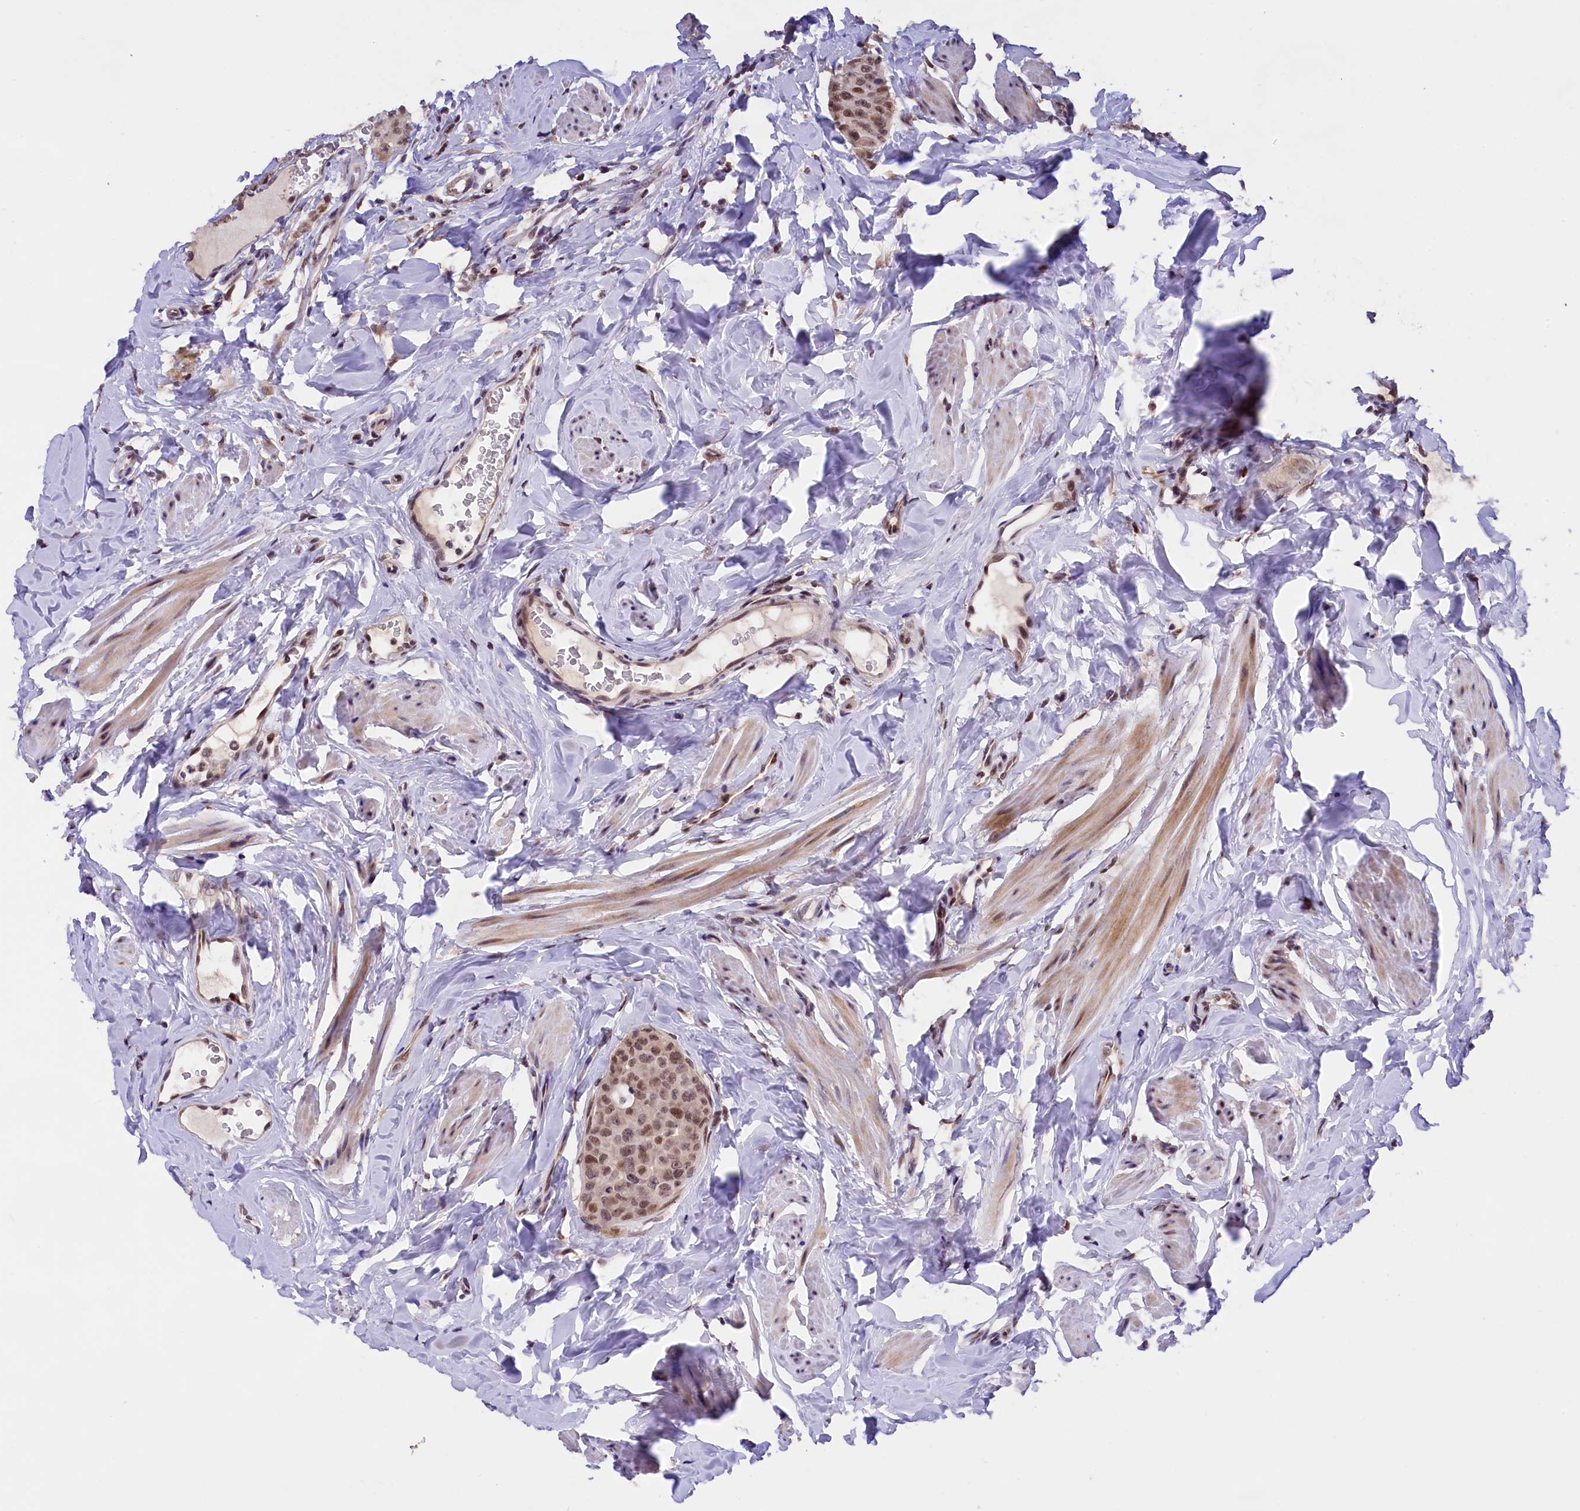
{"staining": {"intensity": "moderate", "quantity": ">75%", "location": "nuclear"}, "tissue": "breast cancer", "cell_type": "Tumor cells", "image_type": "cancer", "snomed": [{"axis": "morphology", "description": "Duct carcinoma"}, {"axis": "topography", "description": "Breast"}], "caption": "Immunohistochemical staining of intraductal carcinoma (breast) shows medium levels of moderate nuclear staining in about >75% of tumor cells. The protein of interest is stained brown, and the nuclei are stained in blue (DAB (3,3'-diaminobenzidine) IHC with brightfield microscopy, high magnification).", "gene": "FBXO45", "patient": {"sex": "female", "age": 40}}